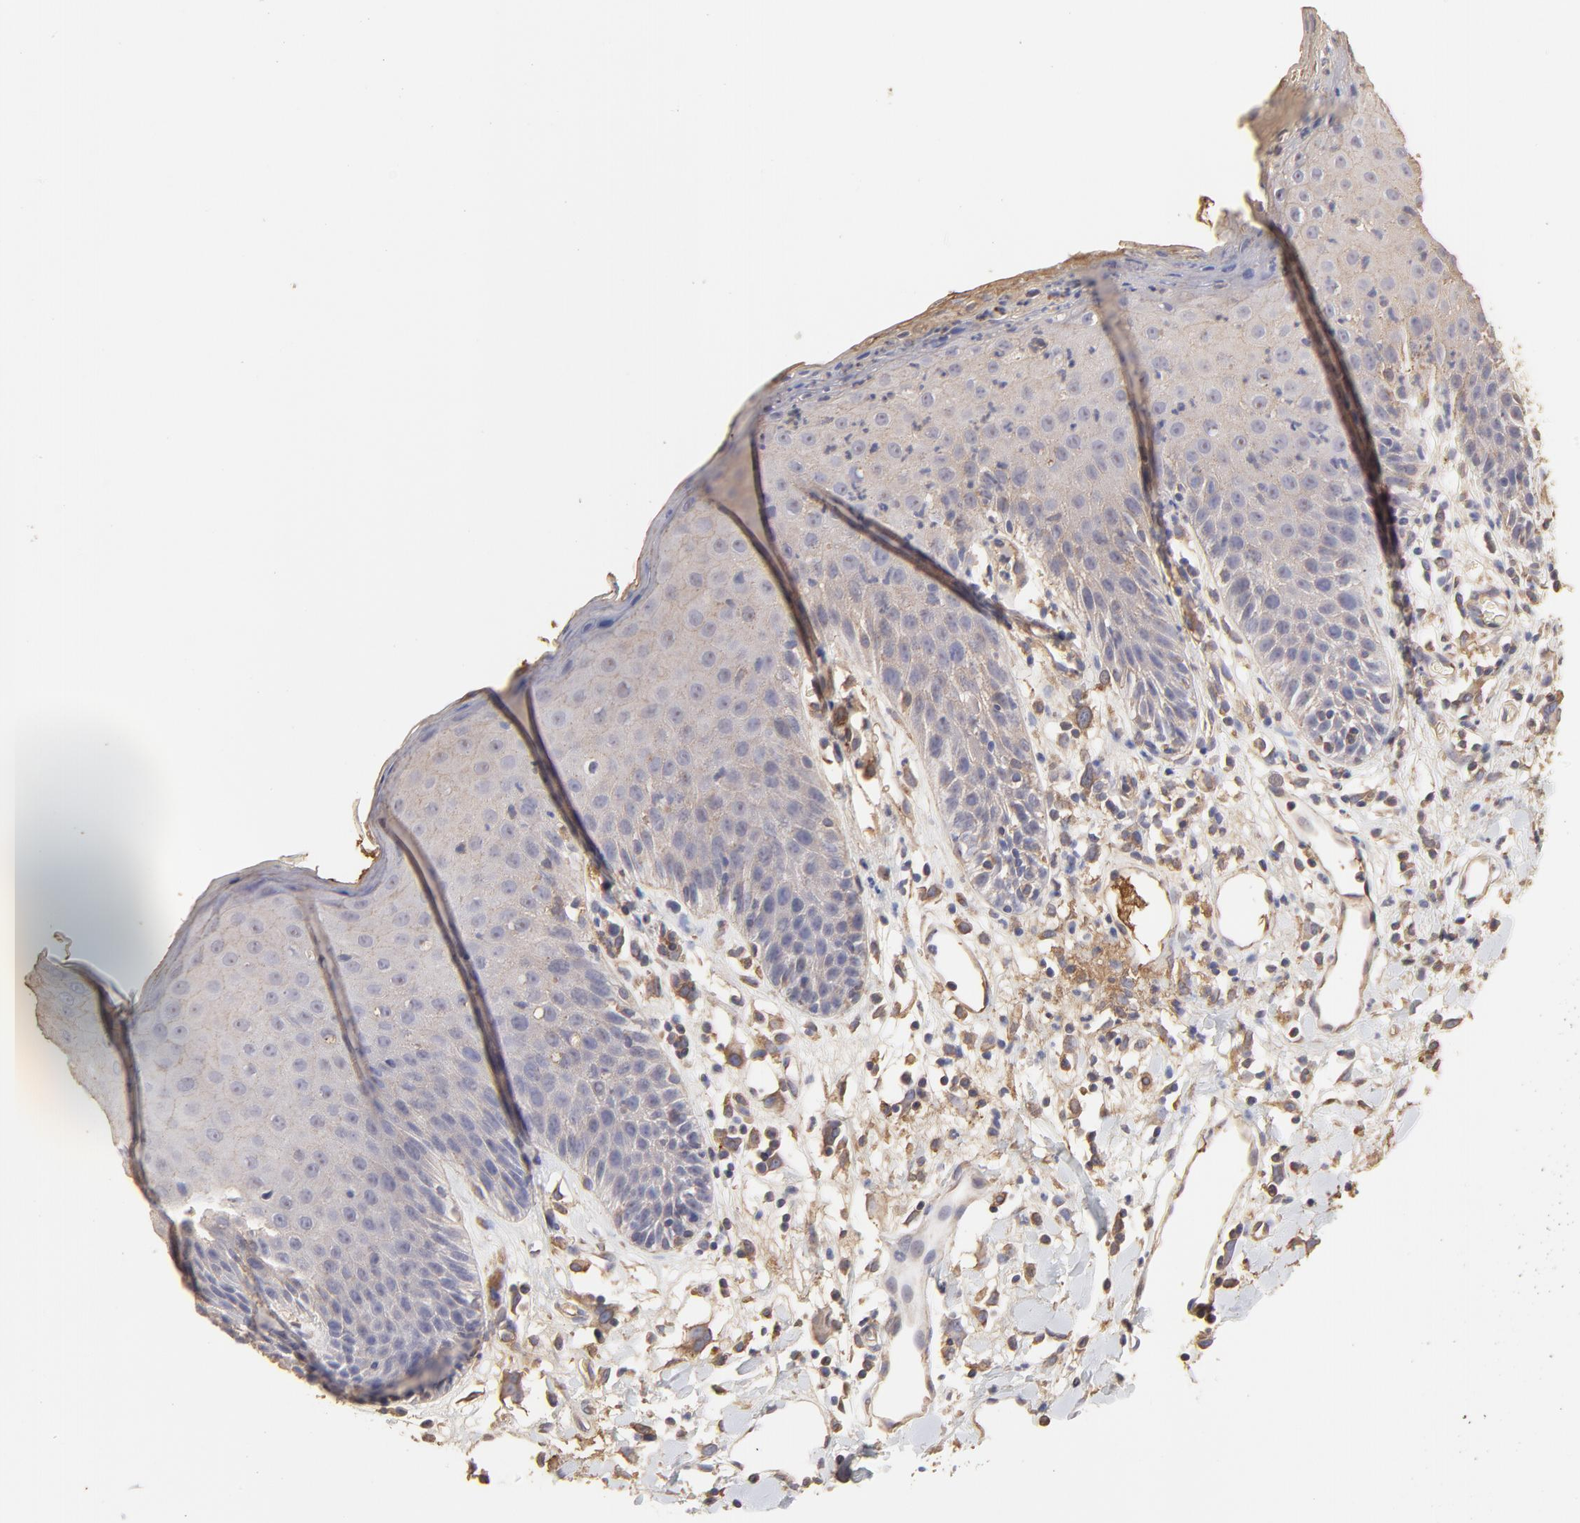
{"staining": {"intensity": "weak", "quantity": ">75%", "location": "cytoplasmic/membranous"}, "tissue": "skin", "cell_type": "Epidermal cells", "image_type": "normal", "snomed": [{"axis": "morphology", "description": "Normal tissue, NOS"}, {"axis": "topography", "description": "Vulva"}, {"axis": "topography", "description": "Peripheral nerve tissue"}], "caption": "An immunohistochemistry image of unremarkable tissue is shown. Protein staining in brown shows weak cytoplasmic/membranous positivity in skin within epidermal cells.", "gene": "LRCH2", "patient": {"sex": "female", "age": 68}}